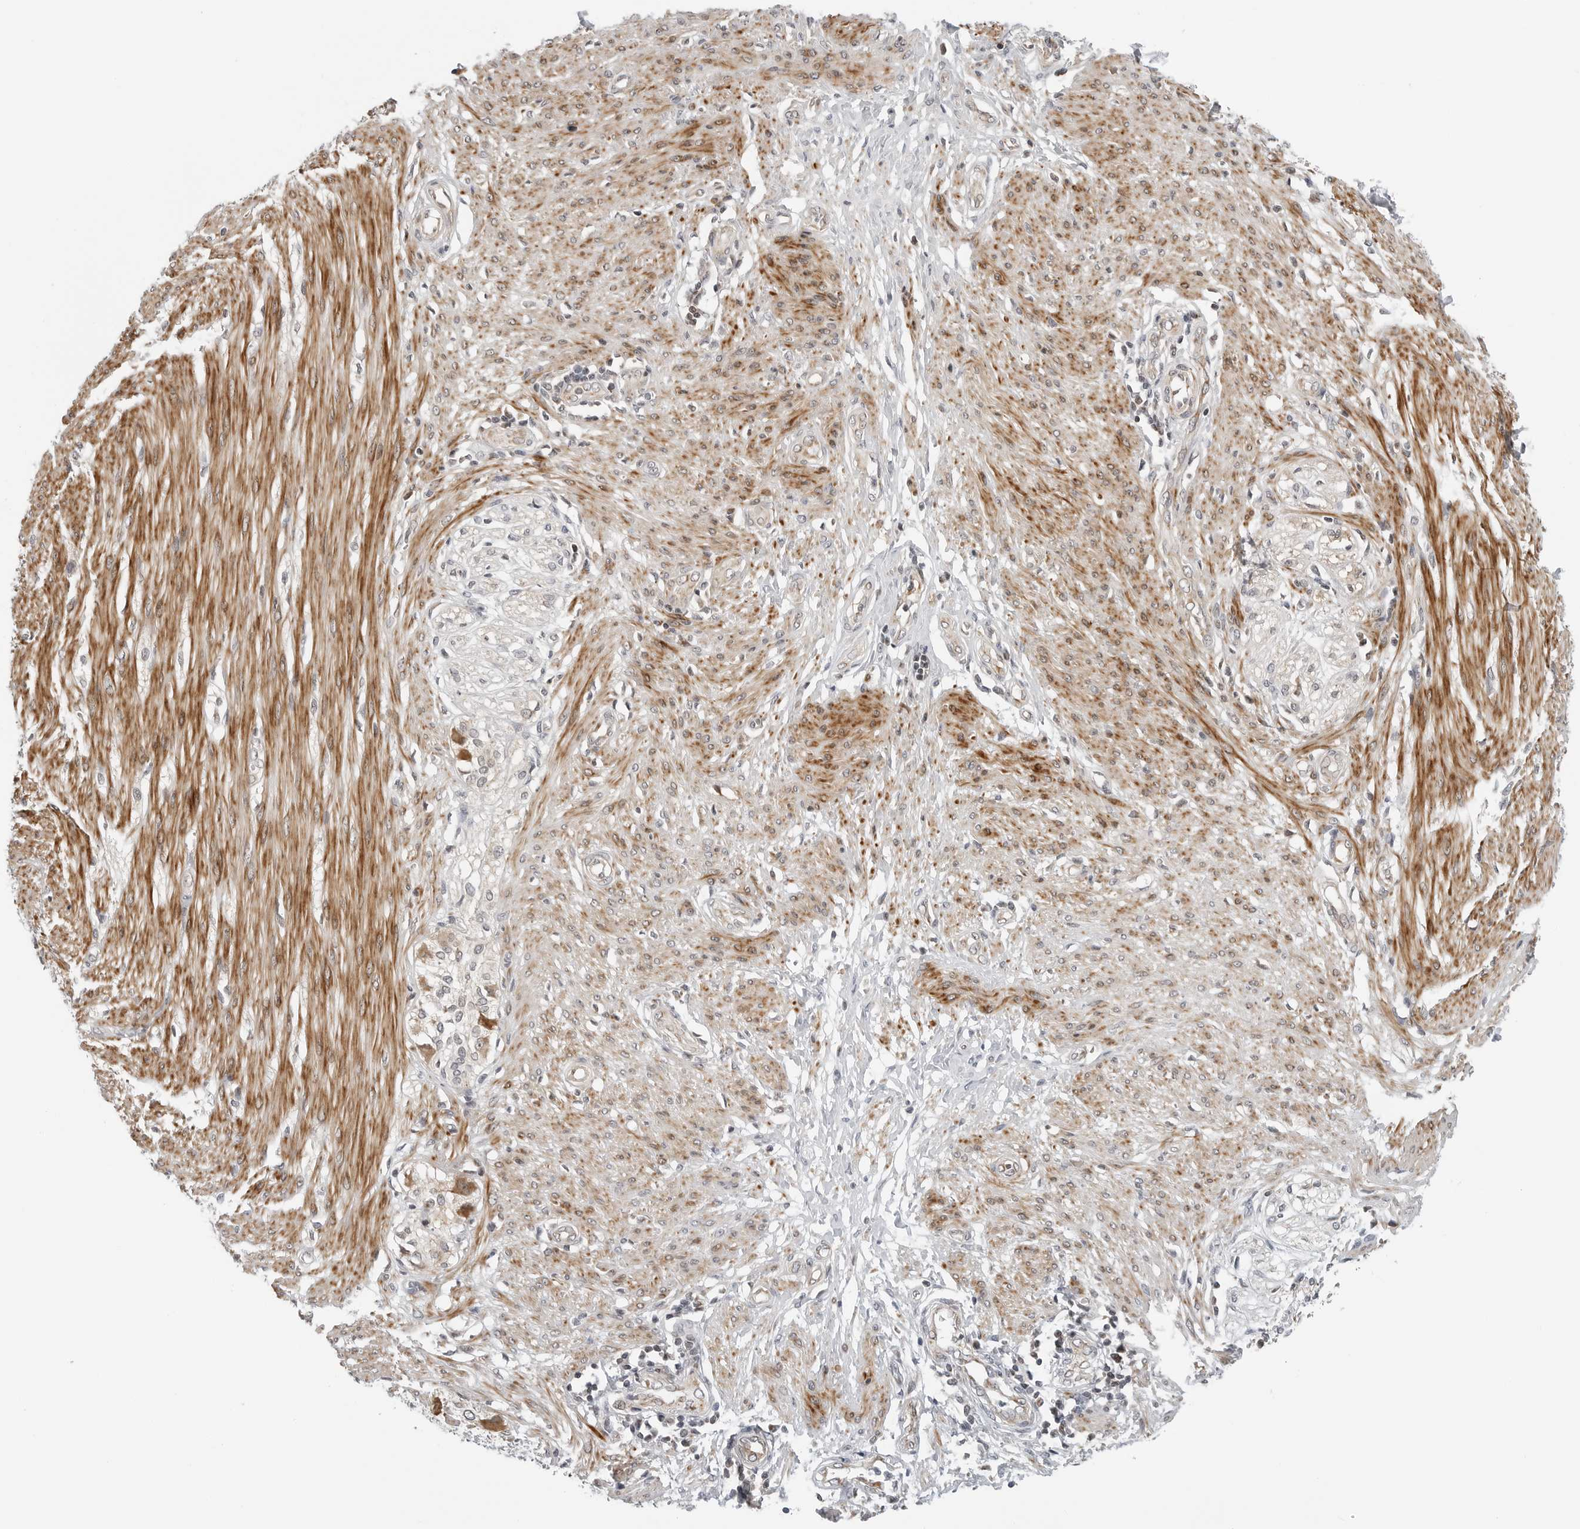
{"staining": {"intensity": "moderate", "quantity": ">75%", "location": "cytoplasmic/membranous"}, "tissue": "smooth muscle", "cell_type": "Smooth muscle cells", "image_type": "normal", "snomed": [{"axis": "morphology", "description": "Normal tissue, NOS"}, {"axis": "morphology", "description": "Adenocarcinoma, NOS"}, {"axis": "topography", "description": "Colon"}, {"axis": "topography", "description": "Peripheral nerve tissue"}], "caption": "Smooth muscle stained with IHC displays moderate cytoplasmic/membranous staining in approximately >75% of smooth muscle cells.", "gene": "PEX2", "patient": {"sex": "male", "age": 14}}